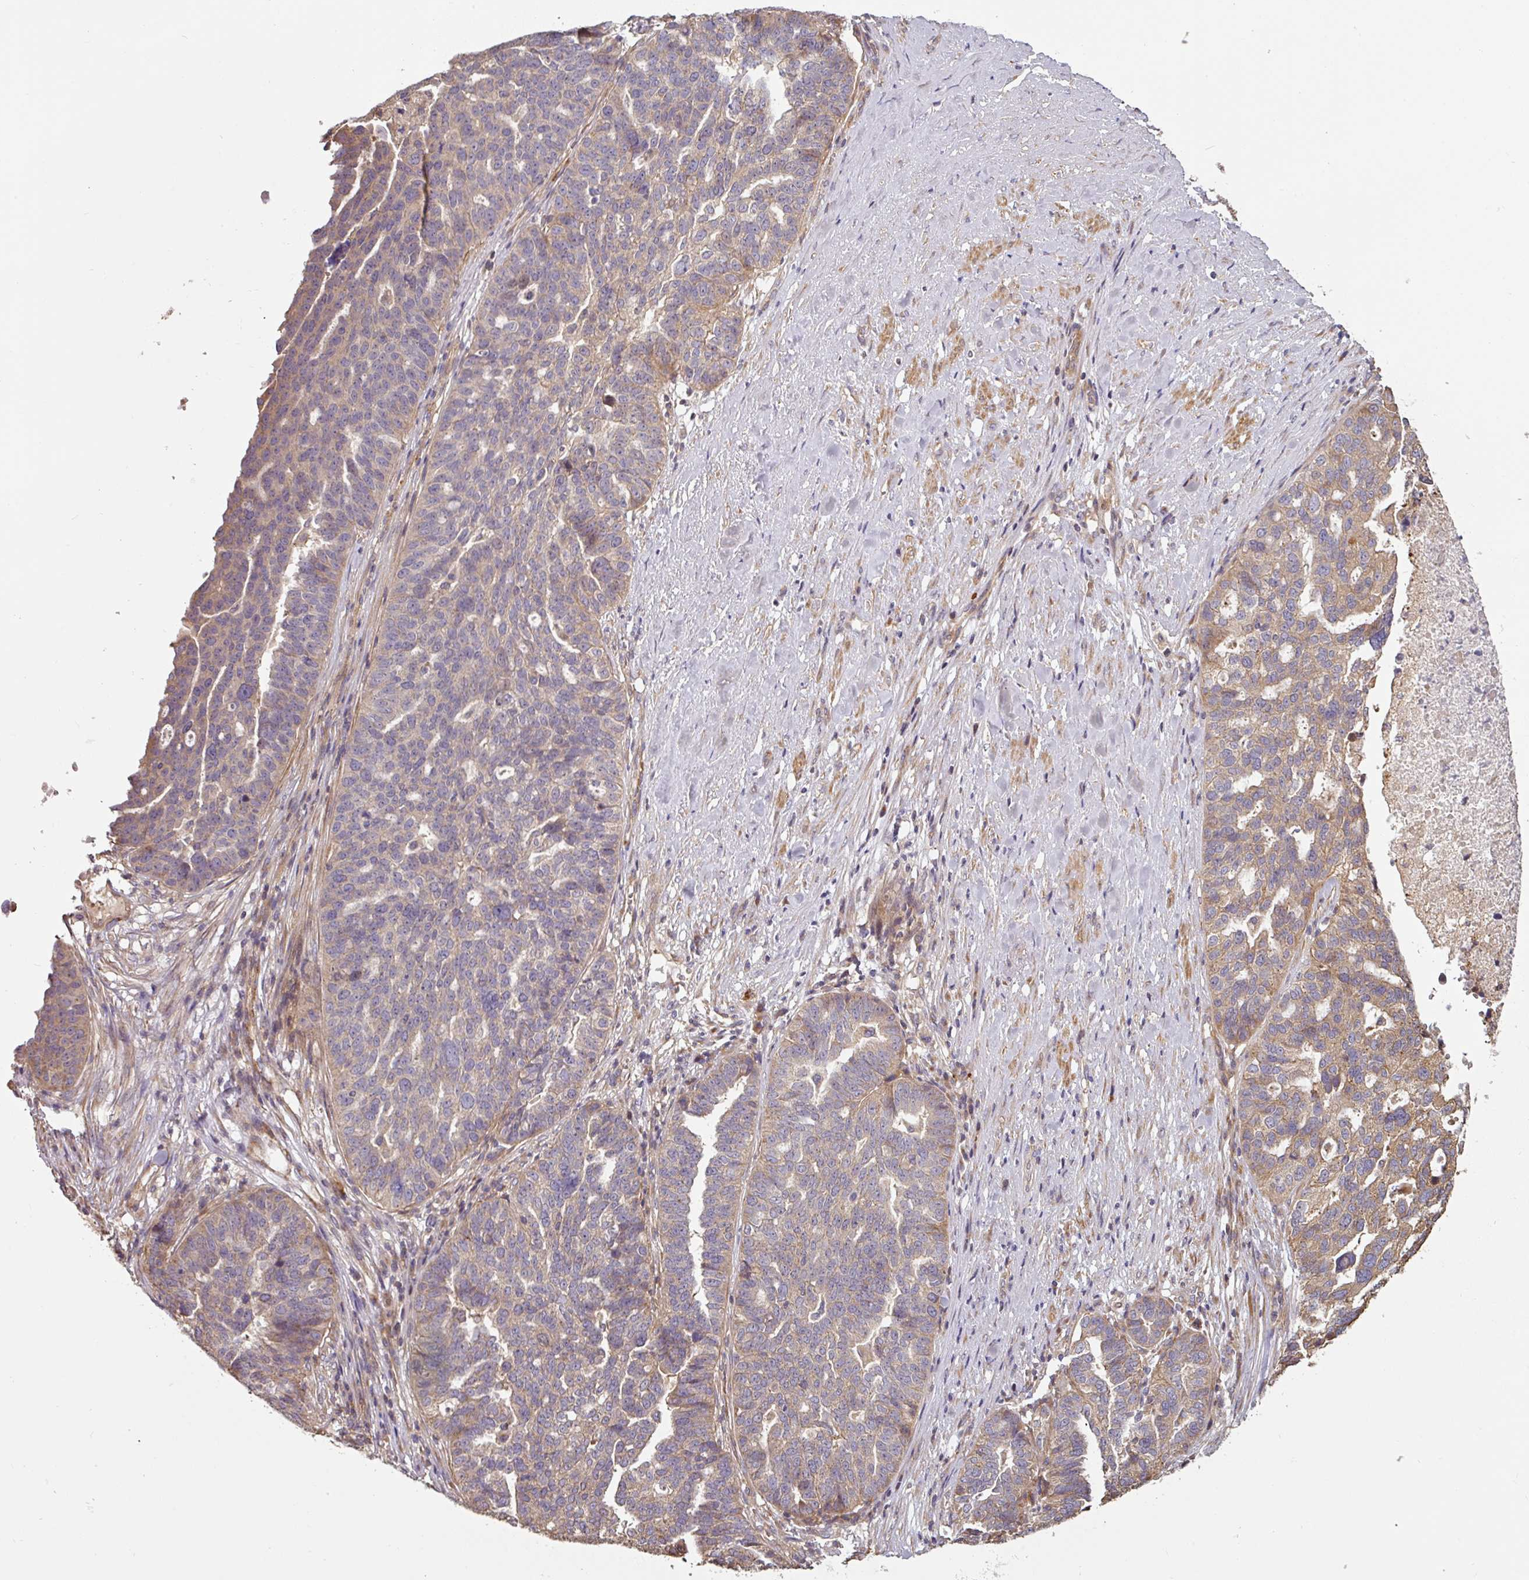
{"staining": {"intensity": "moderate", "quantity": "<25%", "location": "cytoplasmic/membranous"}, "tissue": "ovarian cancer", "cell_type": "Tumor cells", "image_type": "cancer", "snomed": [{"axis": "morphology", "description": "Cystadenocarcinoma, serous, NOS"}, {"axis": "topography", "description": "Ovary"}], "caption": "Immunohistochemistry micrograph of human ovarian serous cystadenocarcinoma stained for a protein (brown), which shows low levels of moderate cytoplasmic/membranous expression in approximately <25% of tumor cells.", "gene": "SIK1", "patient": {"sex": "female", "age": 59}}